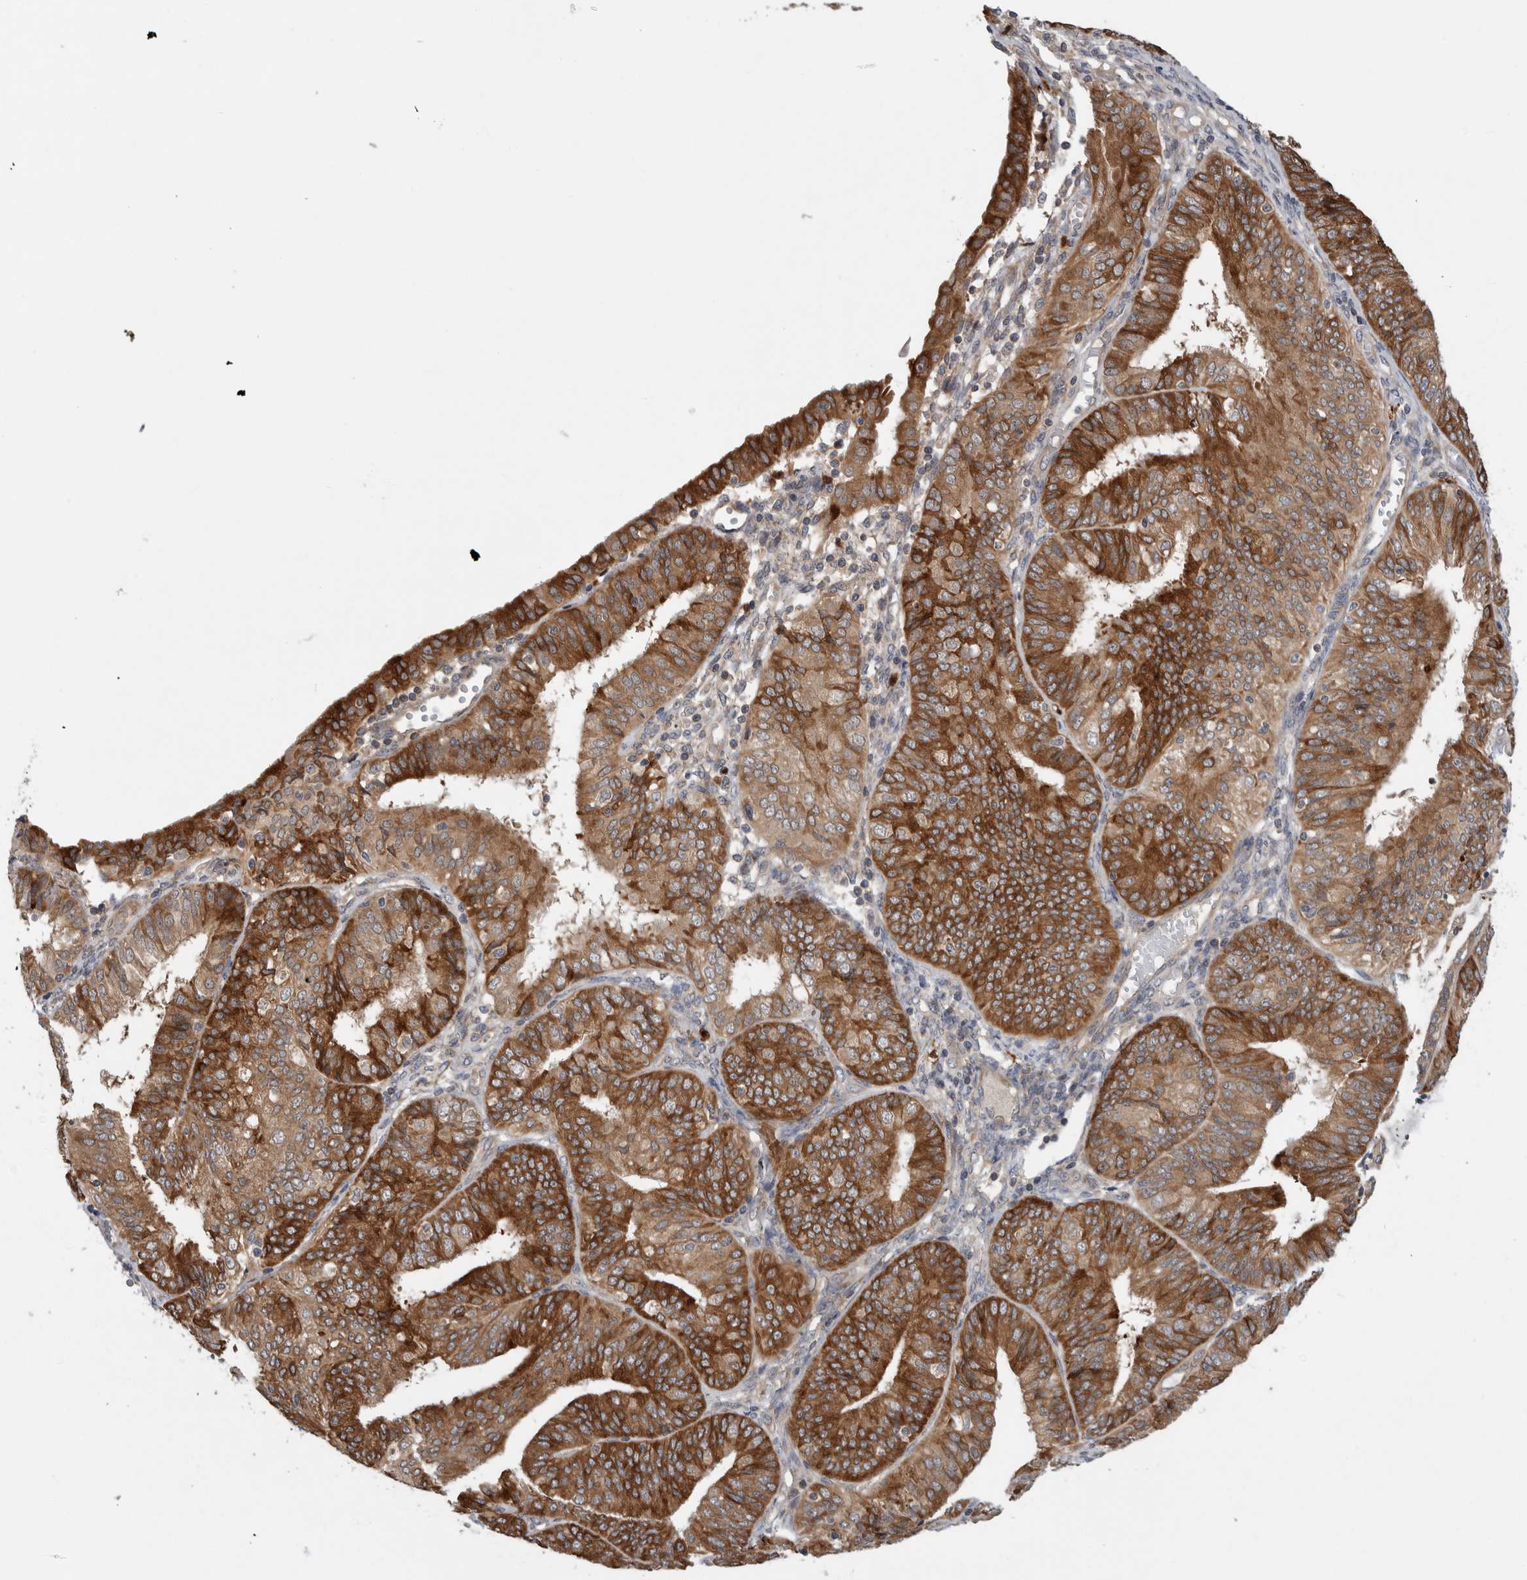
{"staining": {"intensity": "strong", "quantity": ">75%", "location": "cytoplasmic/membranous"}, "tissue": "endometrial cancer", "cell_type": "Tumor cells", "image_type": "cancer", "snomed": [{"axis": "morphology", "description": "Adenocarcinoma, NOS"}, {"axis": "topography", "description": "Endometrium"}], "caption": "Immunohistochemical staining of adenocarcinoma (endometrial) reveals high levels of strong cytoplasmic/membranous positivity in about >75% of tumor cells.", "gene": "PDCD2", "patient": {"sex": "female", "age": 58}}